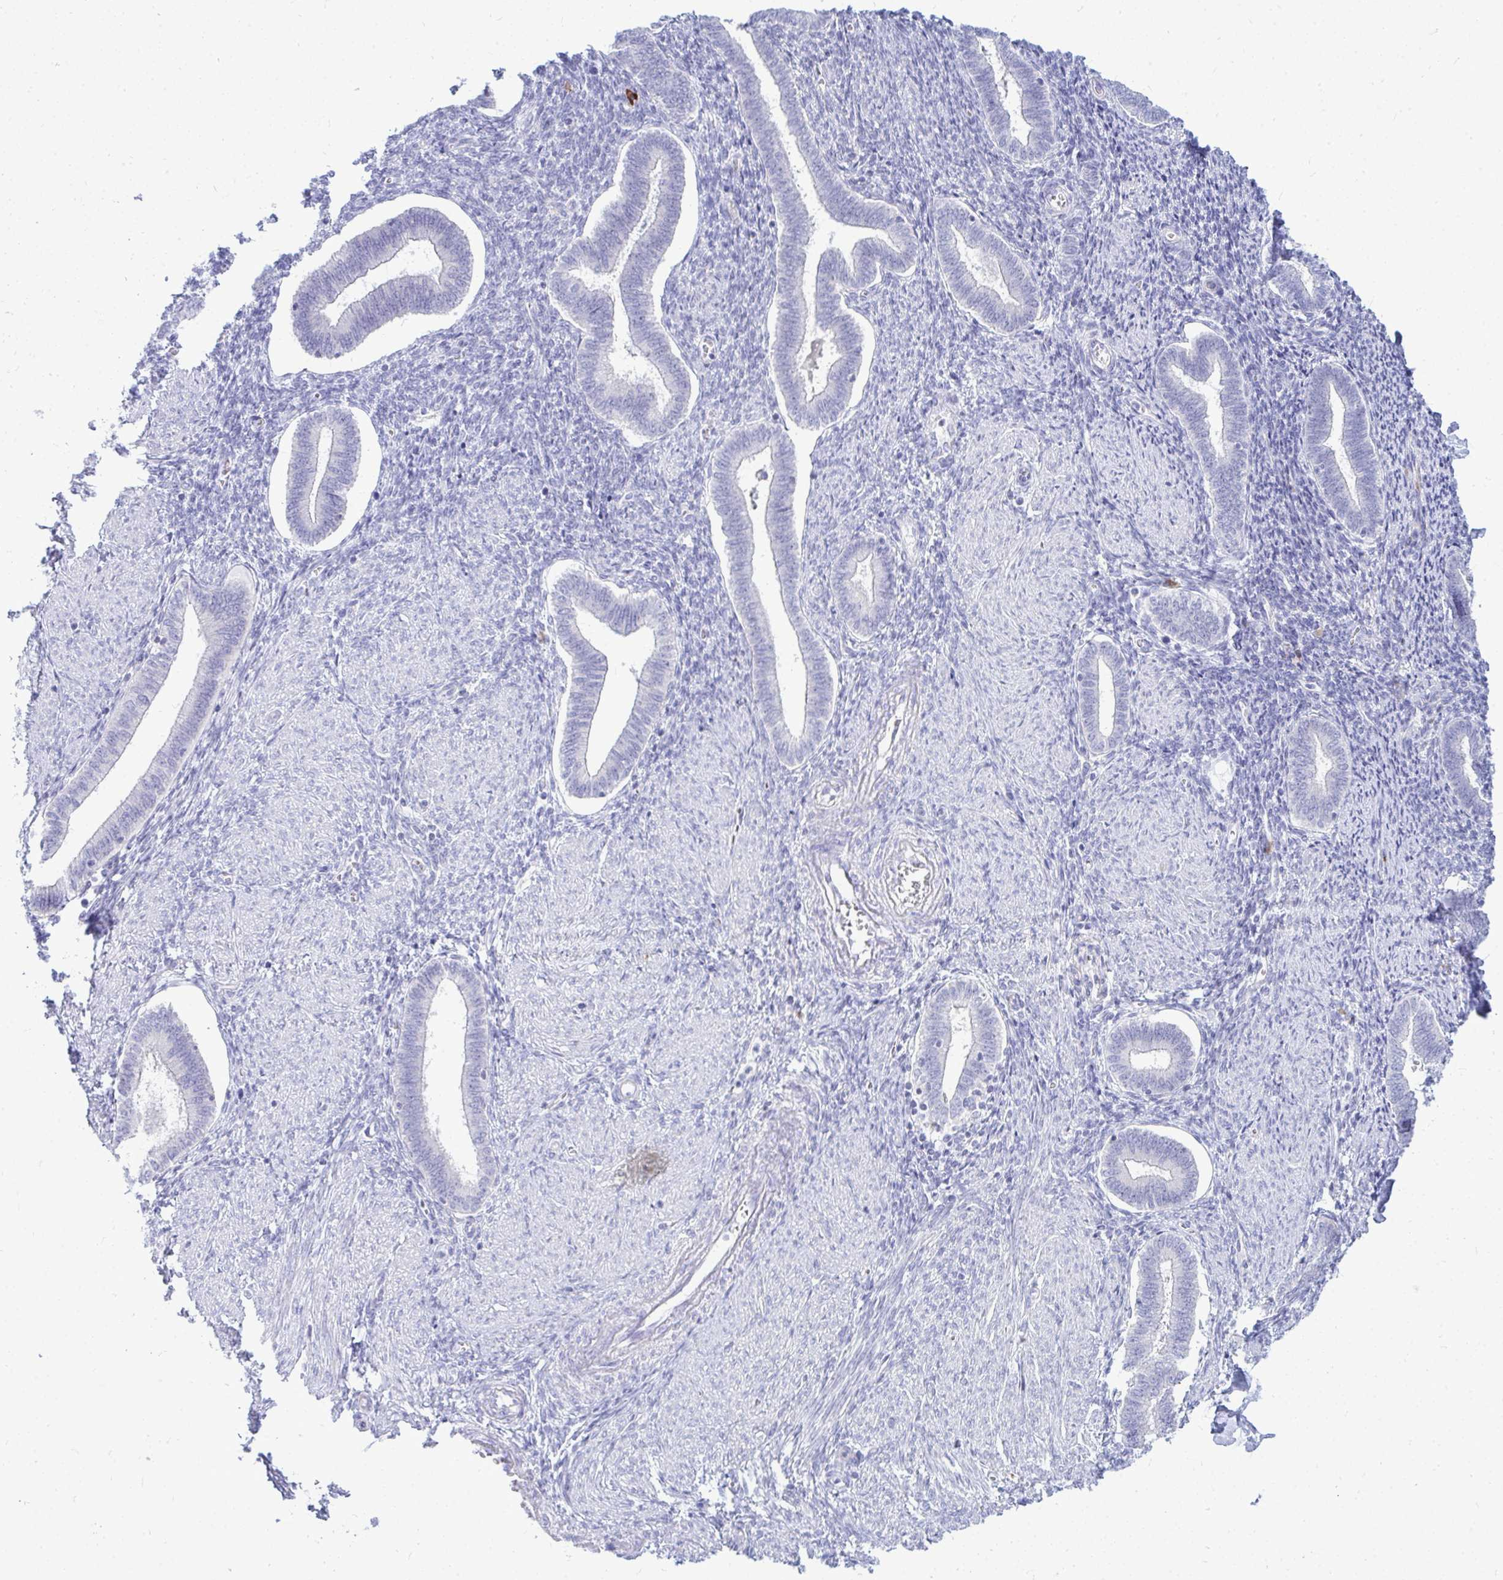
{"staining": {"intensity": "negative", "quantity": "none", "location": "none"}, "tissue": "endometrium", "cell_type": "Cells in endometrial stroma", "image_type": "normal", "snomed": [{"axis": "morphology", "description": "Normal tissue, NOS"}, {"axis": "topography", "description": "Endometrium"}], "caption": "IHC of normal endometrium exhibits no staining in cells in endometrial stroma.", "gene": "TSPEAR", "patient": {"sex": "female", "age": 42}}